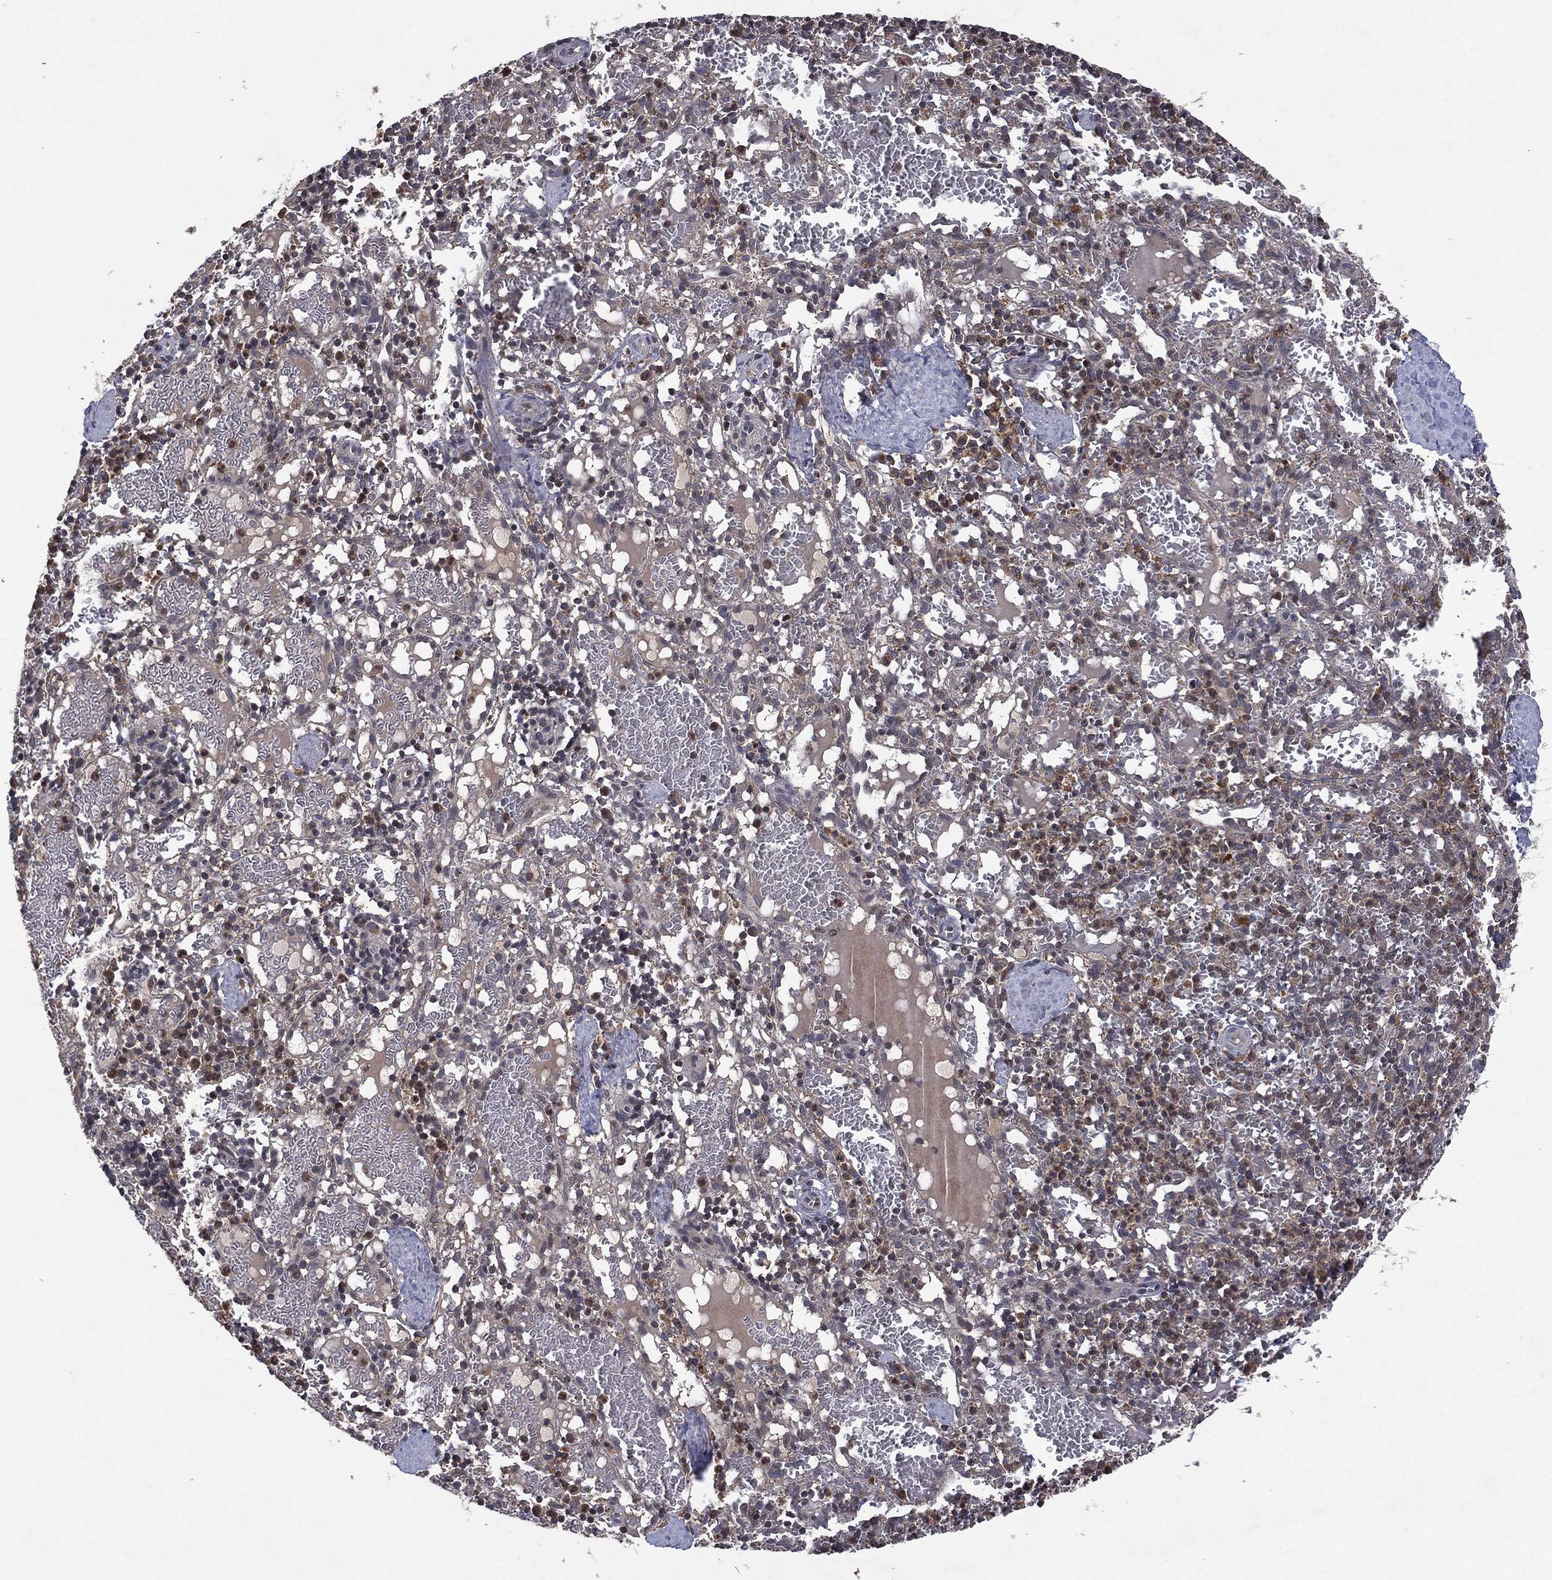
{"staining": {"intensity": "moderate", "quantity": "<25%", "location": "nuclear"}, "tissue": "spleen", "cell_type": "Cells in red pulp", "image_type": "normal", "snomed": [{"axis": "morphology", "description": "Normal tissue, NOS"}, {"axis": "topography", "description": "Spleen"}], "caption": "Spleen stained with DAB (3,3'-diaminobenzidine) IHC displays low levels of moderate nuclear staining in about <25% of cells in red pulp. The protein is shown in brown color, while the nuclei are stained blue.", "gene": "ATG4B", "patient": {"sex": "male", "age": 11}}